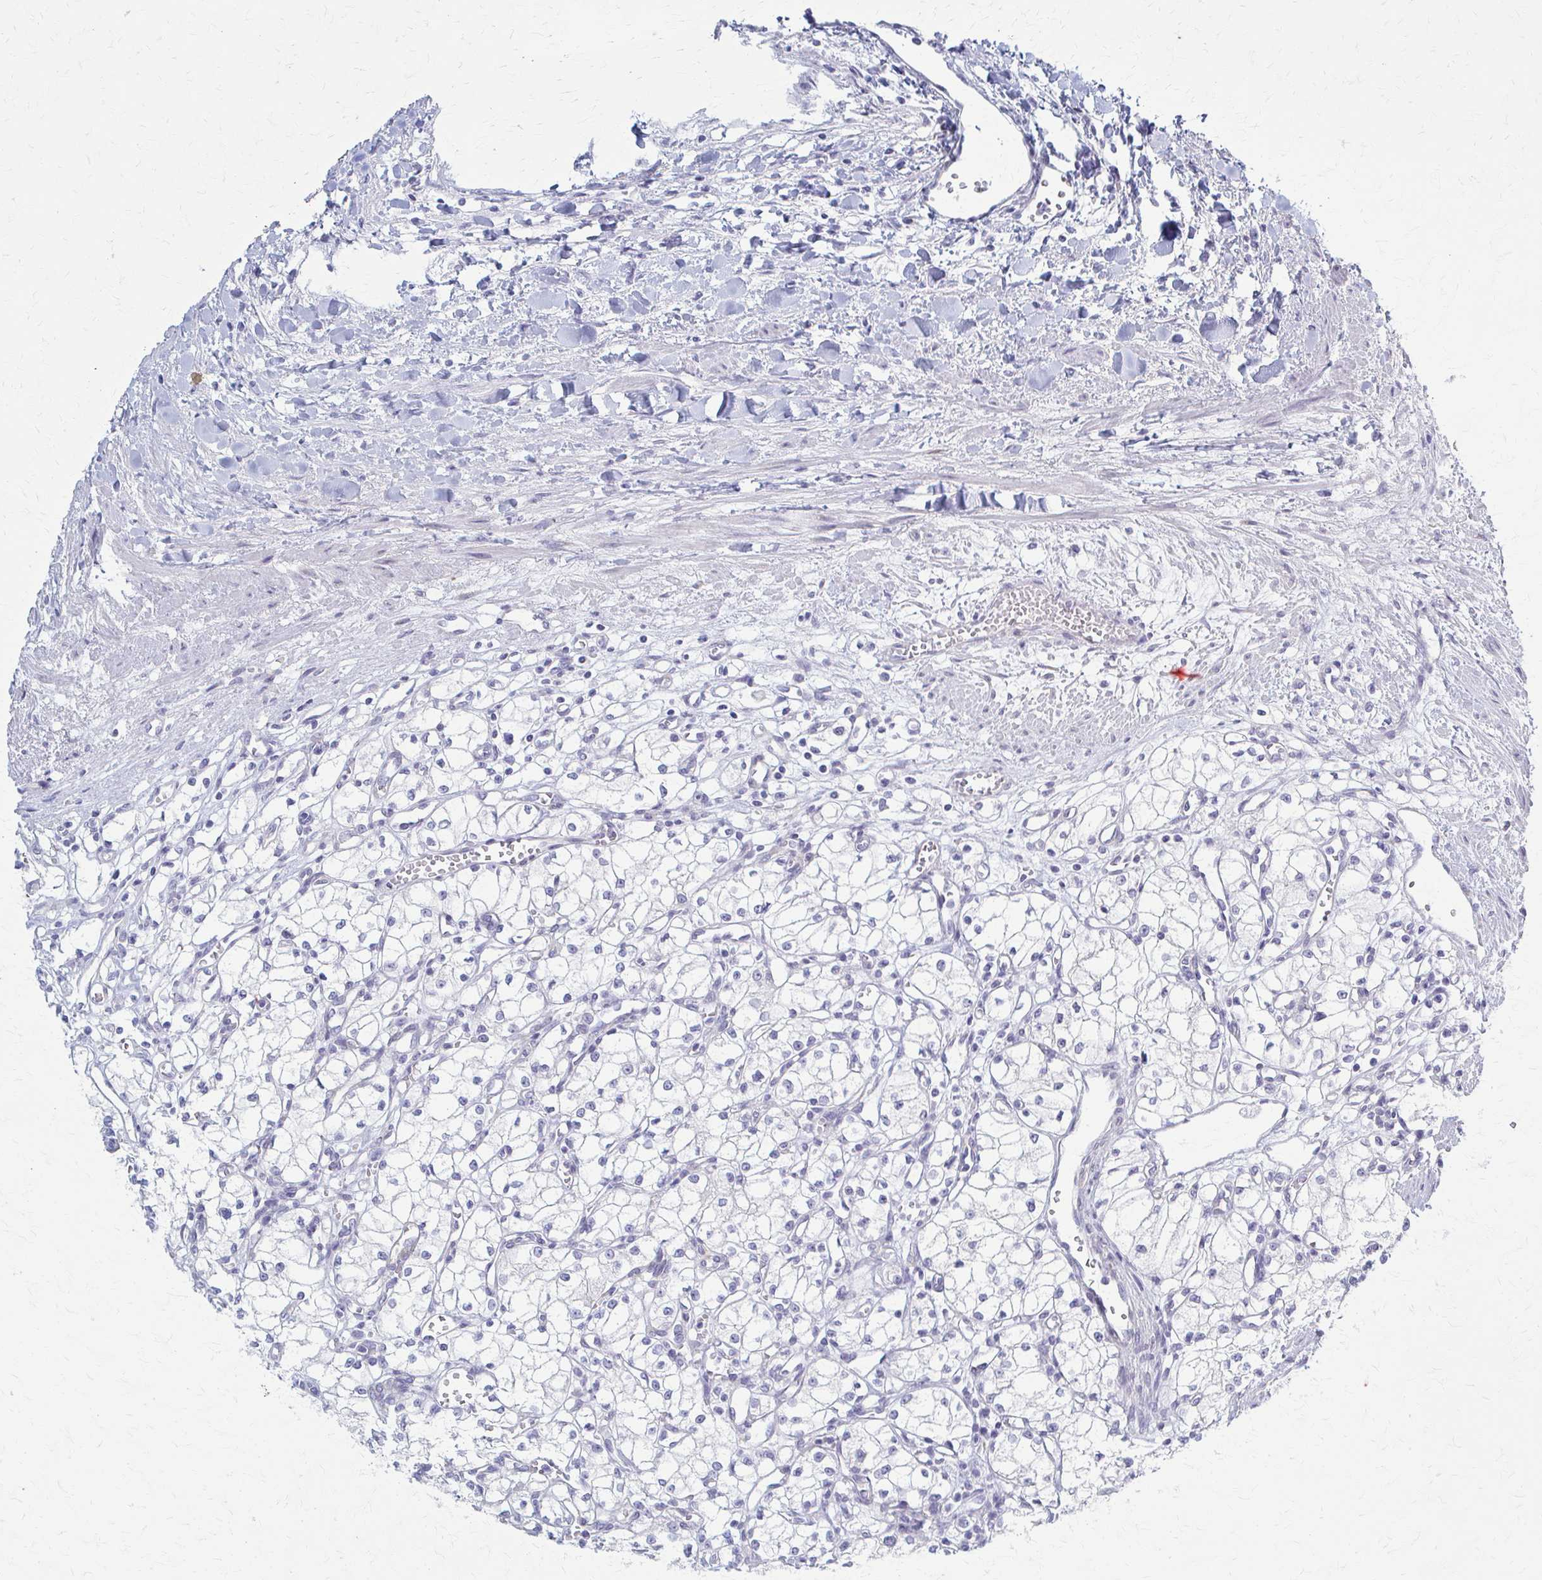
{"staining": {"intensity": "negative", "quantity": "none", "location": "none"}, "tissue": "renal cancer", "cell_type": "Tumor cells", "image_type": "cancer", "snomed": [{"axis": "morphology", "description": "Adenocarcinoma, NOS"}, {"axis": "topography", "description": "Kidney"}], "caption": "Immunohistochemical staining of human renal cancer displays no significant expression in tumor cells. Nuclei are stained in blue.", "gene": "PRKRA", "patient": {"sex": "male", "age": 59}}